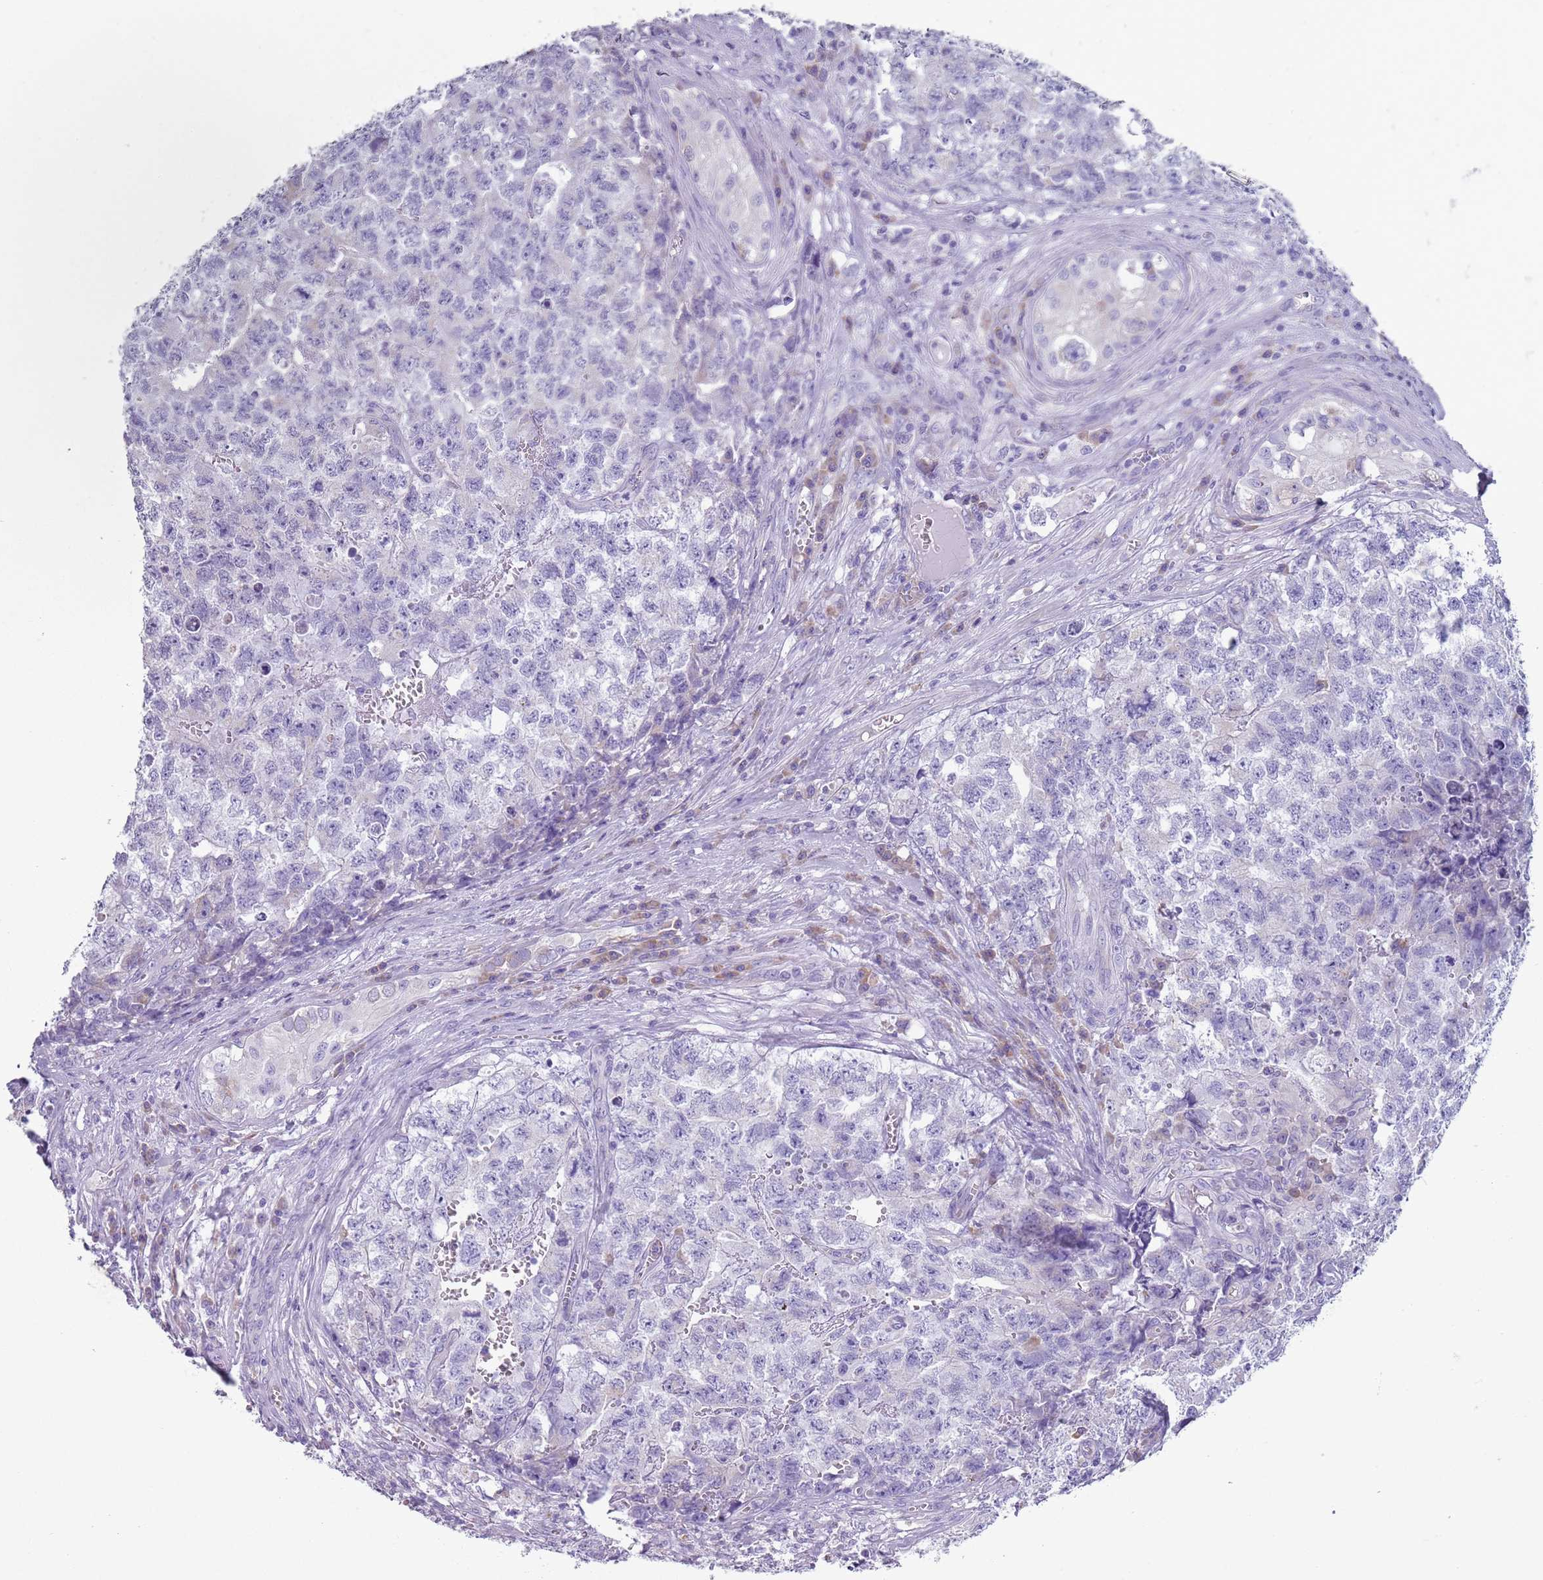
{"staining": {"intensity": "negative", "quantity": "none", "location": "none"}, "tissue": "testis cancer", "cell_type": "Tumor cells", "image_type": "cancer", "snomed": [{"axis": "morphology", "description": "Carcinoma, Embryonal, NOS"}, {"axis": "topography", "description": "Testis"}], "caption": "This micrograph is of testis embryonal carcinoma stained with immunohistochemistry to label a protein in brown with the nuclei are counter-stained blue. There is no positivity in tumor cells.", "gene": "HYOU1", "patient": {"sex": "male", "age": 31}}